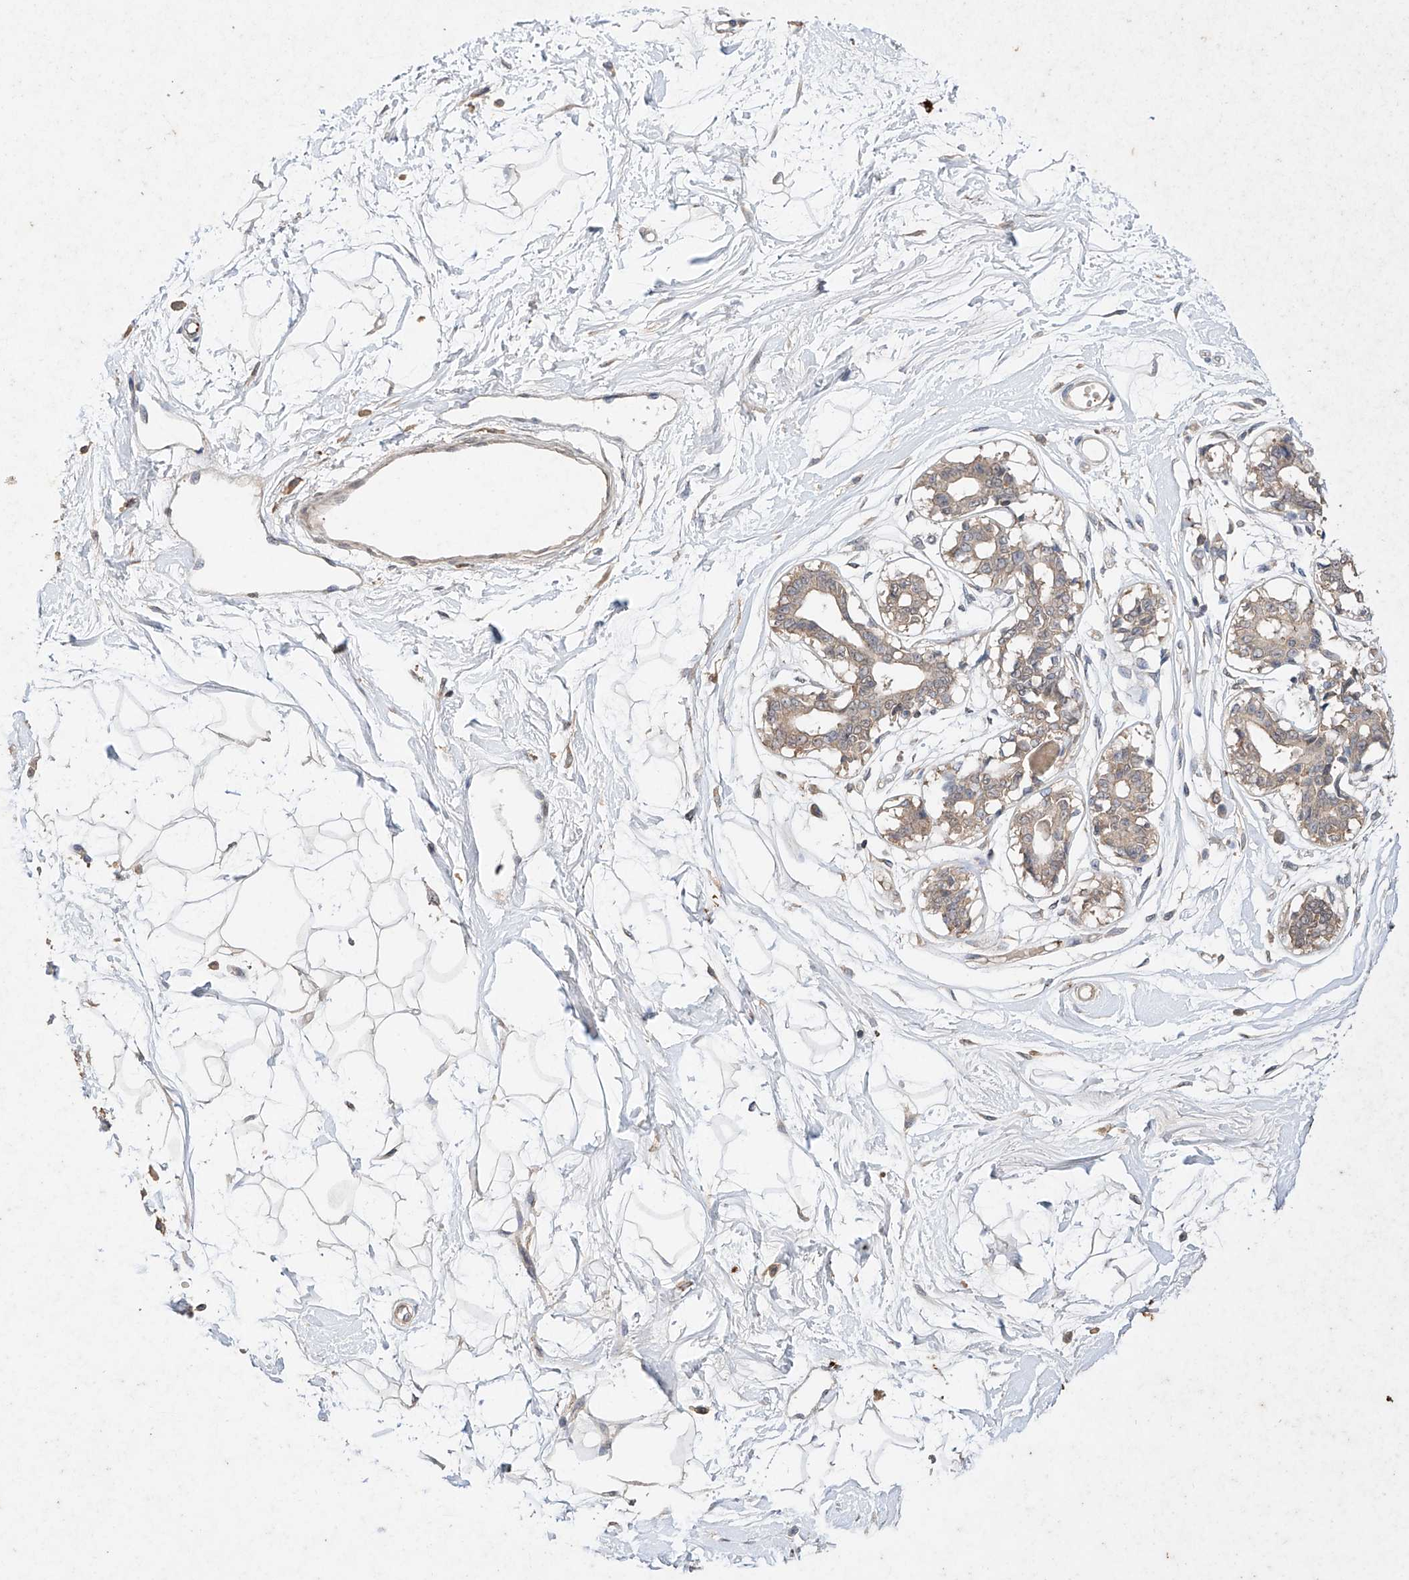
{"staining": {"intensity": "negative", "quantity": "none", "location": "none"}, "tissue": "breast", "cell_type": "Adipocytes", "image_type": "normal", "snomed": [{"axis": "morphology", "description": "Normal tissue, NOS"}, {"axis": "topography", "description": "Breast"}], "caption": "There is no significant positivity in adipocytes of breast. (Brightfield microscopy of DAB immunohistochemistry (IHC) at high magnification).", "gene": "ZFHX2", "patient": {"sex": "female", "age": 45}}